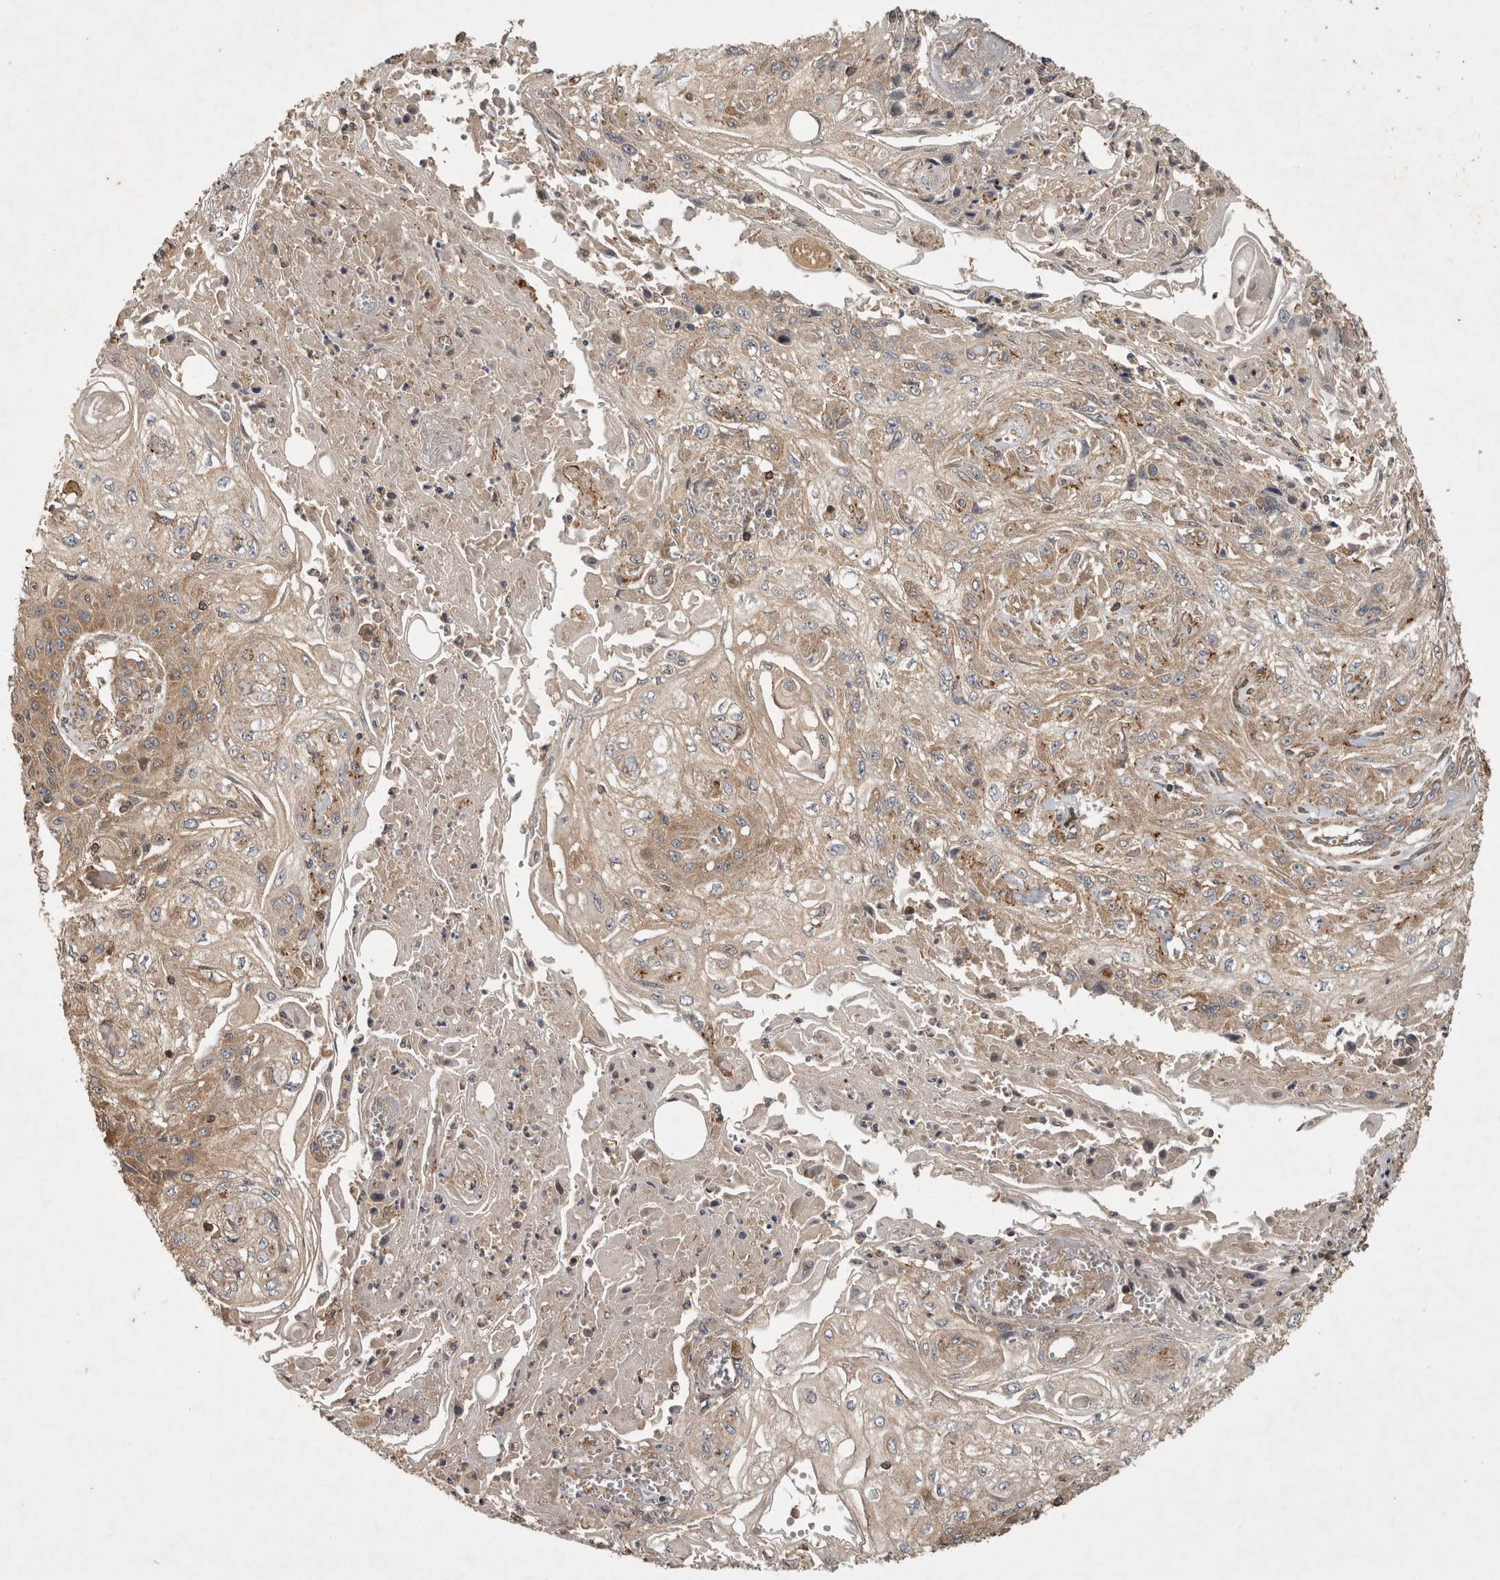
{"staining": {"intensity": "weak", "quantity": ">75%", "location": "cytoplasmic/membranous"}, "tissue": "skin cancer", "cell_type": "Tumor cells", "image_type": "cancer", "snomed": [{"axis": "morphology", "description": "Squamous cell carcinoma, NOS"}, {"axis": "morphology", "description": "Squamous cell carcinoma, metastatic, NOS"}, {"axis": "topography", "description": "Skin"}, {"axis": "topography", "description": "Lymph node"}], "caption": "Skin cancer (squamous cell carcinoma) stained with a protein marker exhibits weak staining in tumor cells.", "gene": "TRMT61B", "patient": {"sex": "male", "age": 75}}